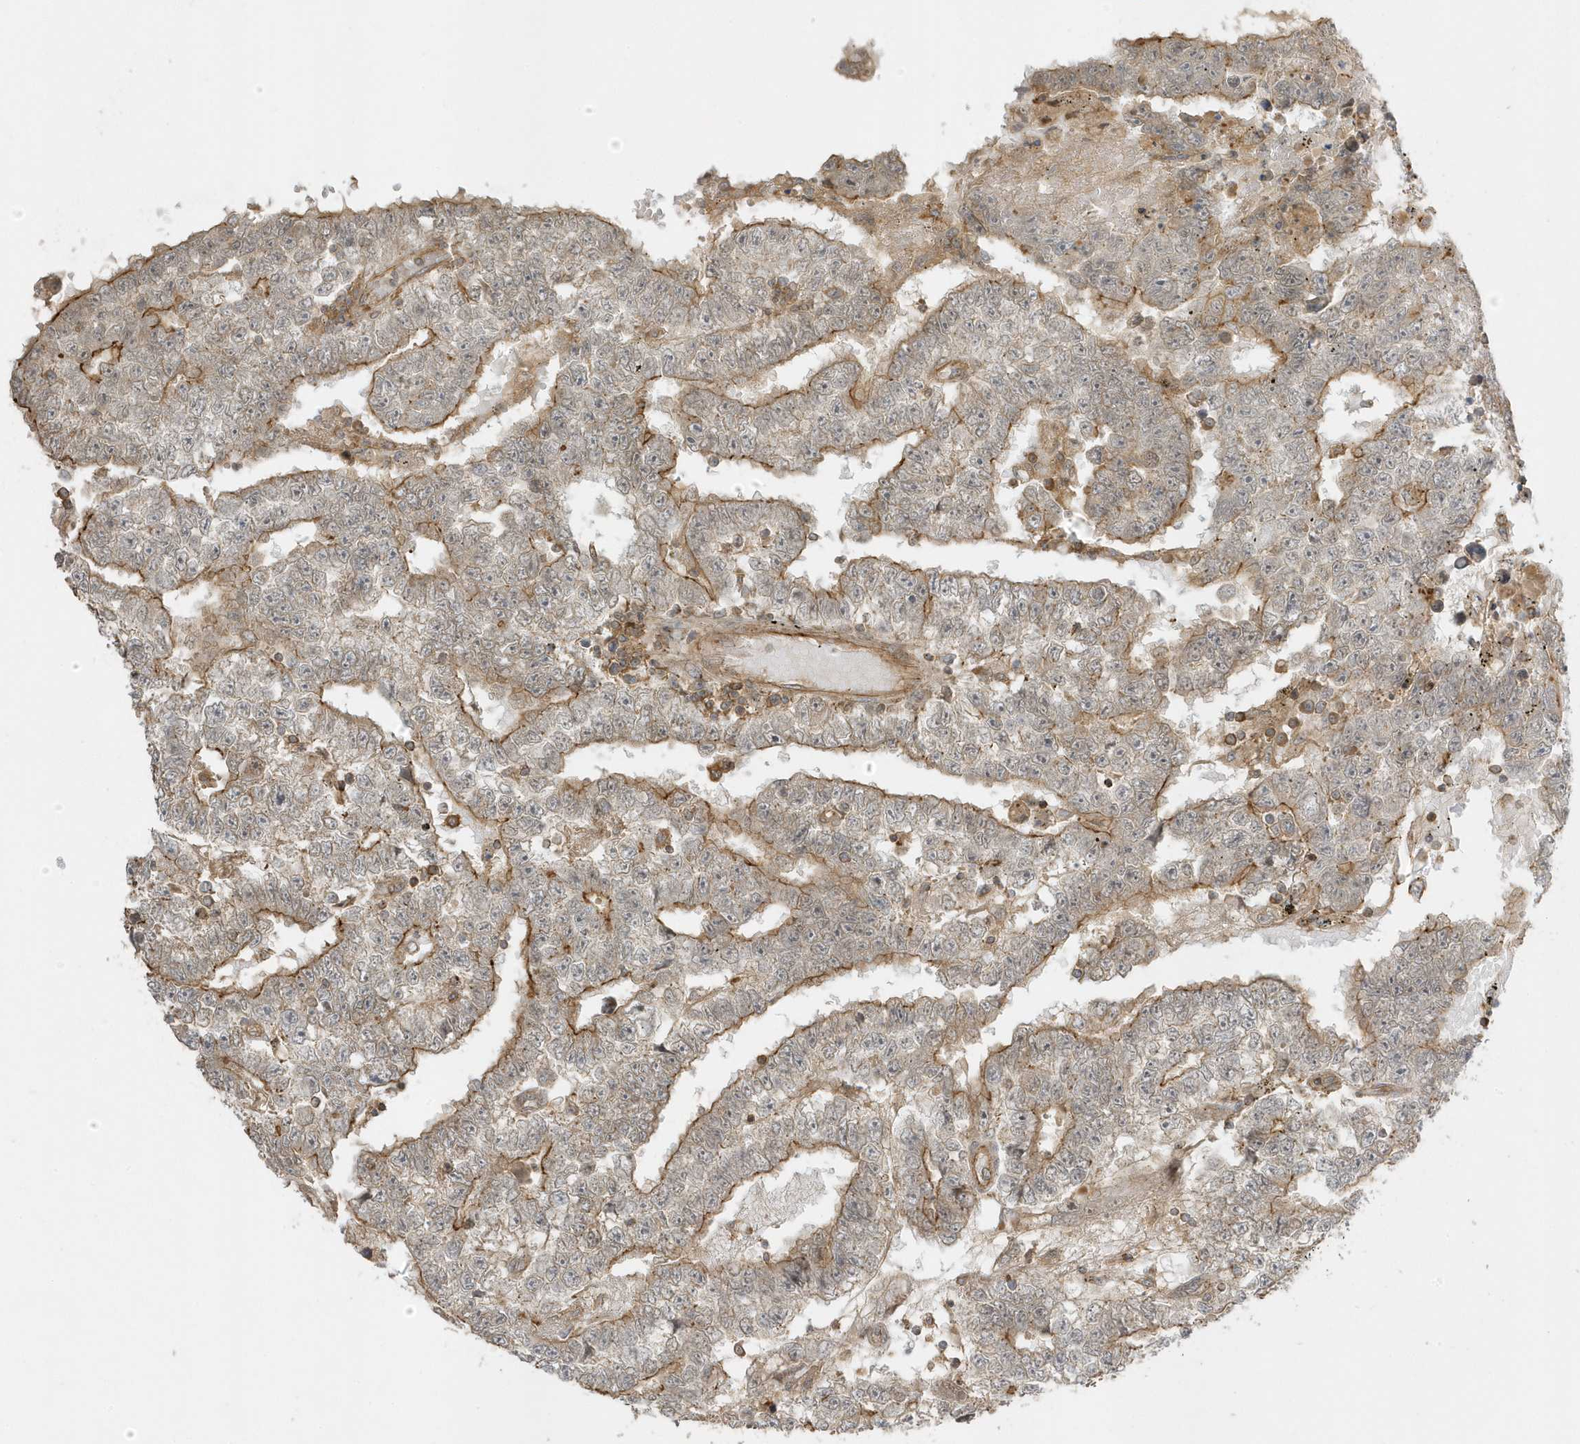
{"staining": {"intensity": "moderate", "quantity": ">75%", "location": "cytoplasmic/membranous"}, "tissue": "testis cancer", "cell_type": "Tumor cells", "image_type": "cancer", "snomed": [{"axis": "morphology", "description": "Carcinoma, Embryonal, NOS"}, {"axis": "topography", "description": "Testis"}], "caption": "This histopathology image exhibits immunohistochemistry staining of human testis embryonal carcinoma, with medium moderate cytoplasmic/membranous positivity in about >75% of tumor cells.", "gene": "ZBTB8A", "patient": {"sex": "male", "age": 25}}